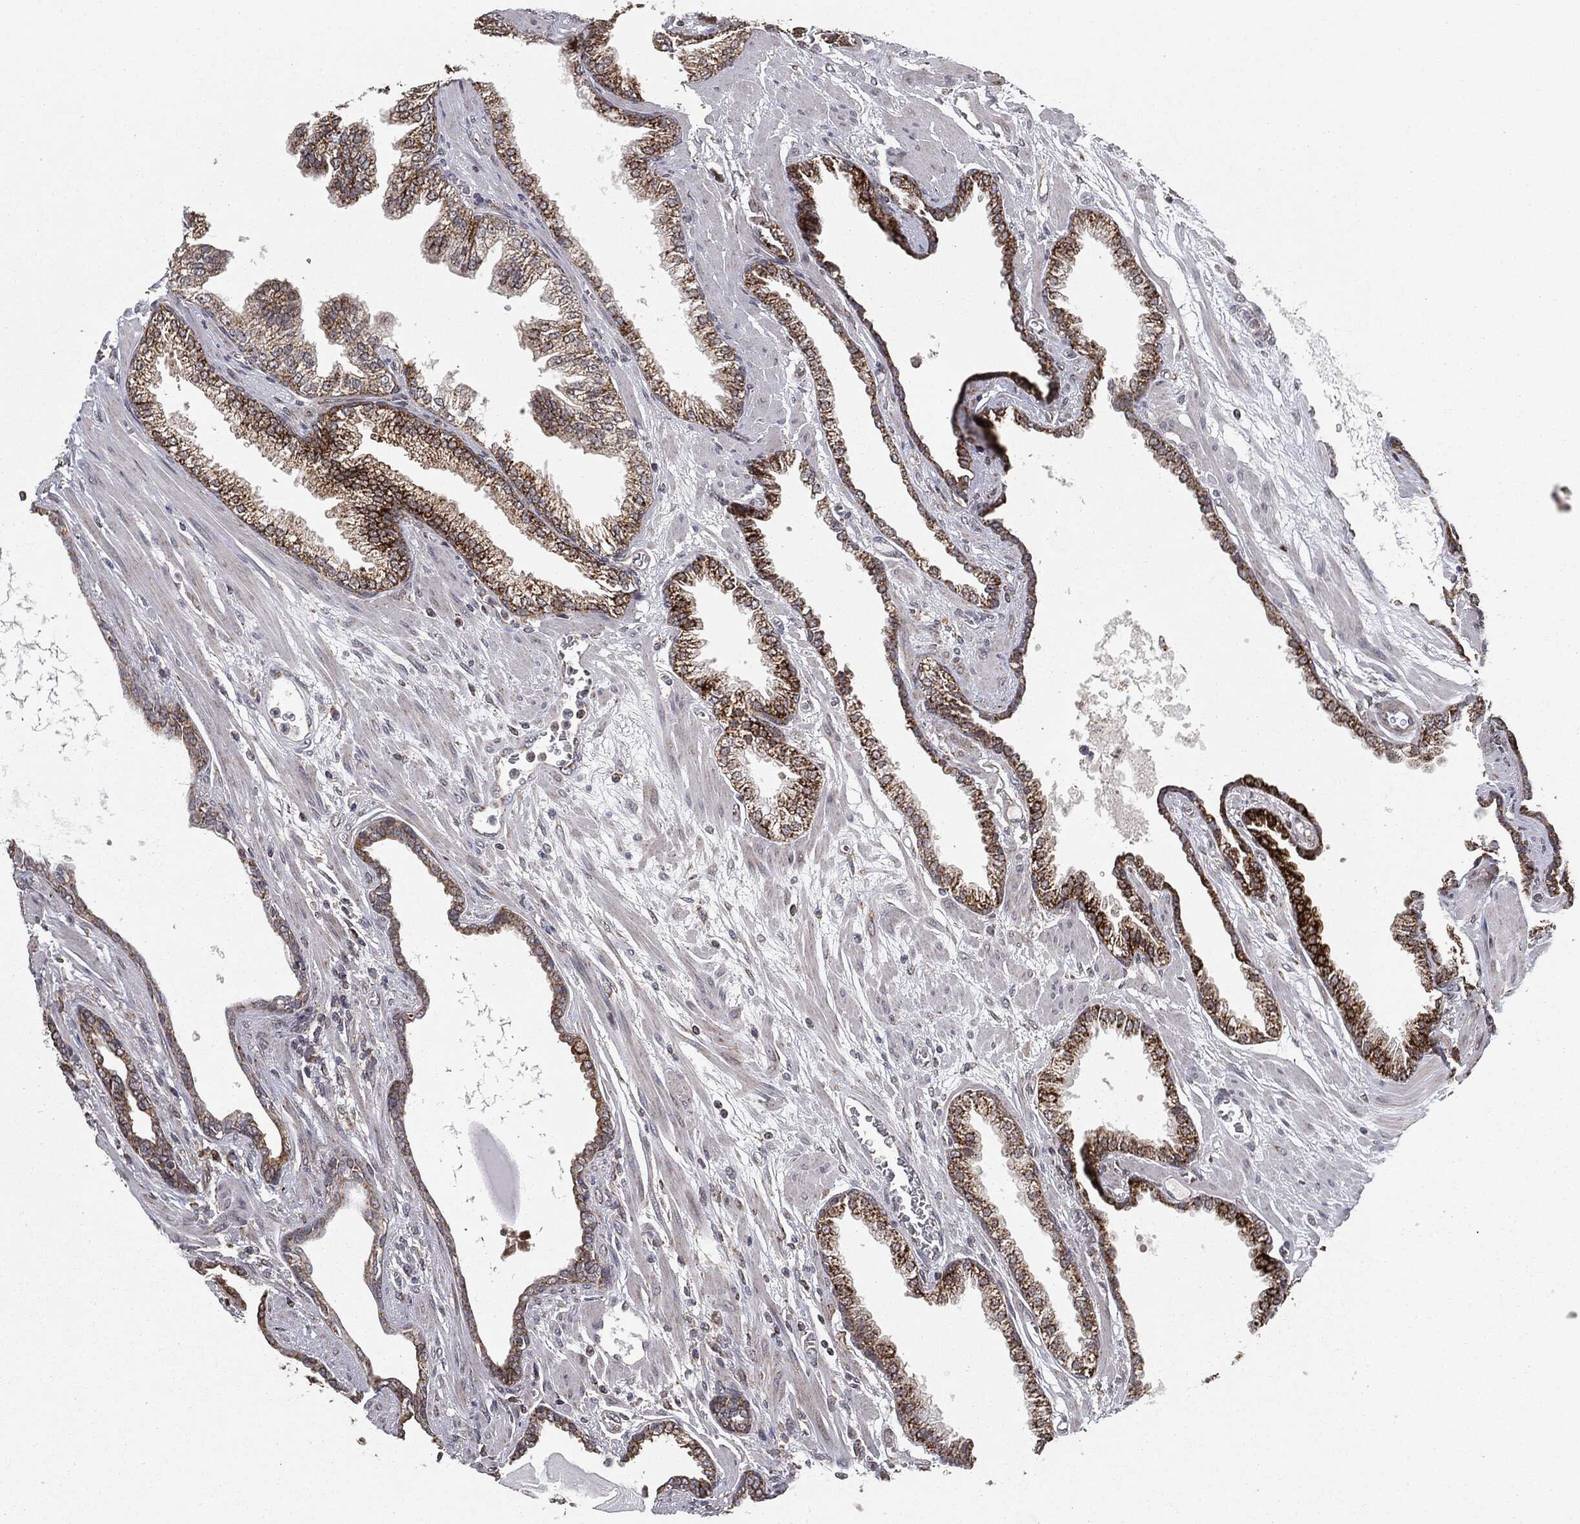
{"staining": {"intensity": "strong", "quantity": ">75%", "location": "cytoplasmic/membranous"}, "tissue": "prostate cancer", "cell_type": "Tumor cells", "image_type": "cancer", "snomed": [{"axis": "morphology", "description": "Adenocarcinoma, Low grade"}, {"axis": "topography", "description": "Prostate"}], "caption": "A high-resolution image shows immunohistochemistry (IHC) staining of prostate cancer, which reveals strong cytoplasmic/membranous expression in about >75% of tumor cells.", "gene": "CHCHD2", "patient": {"sex": "male", "age": 69}}